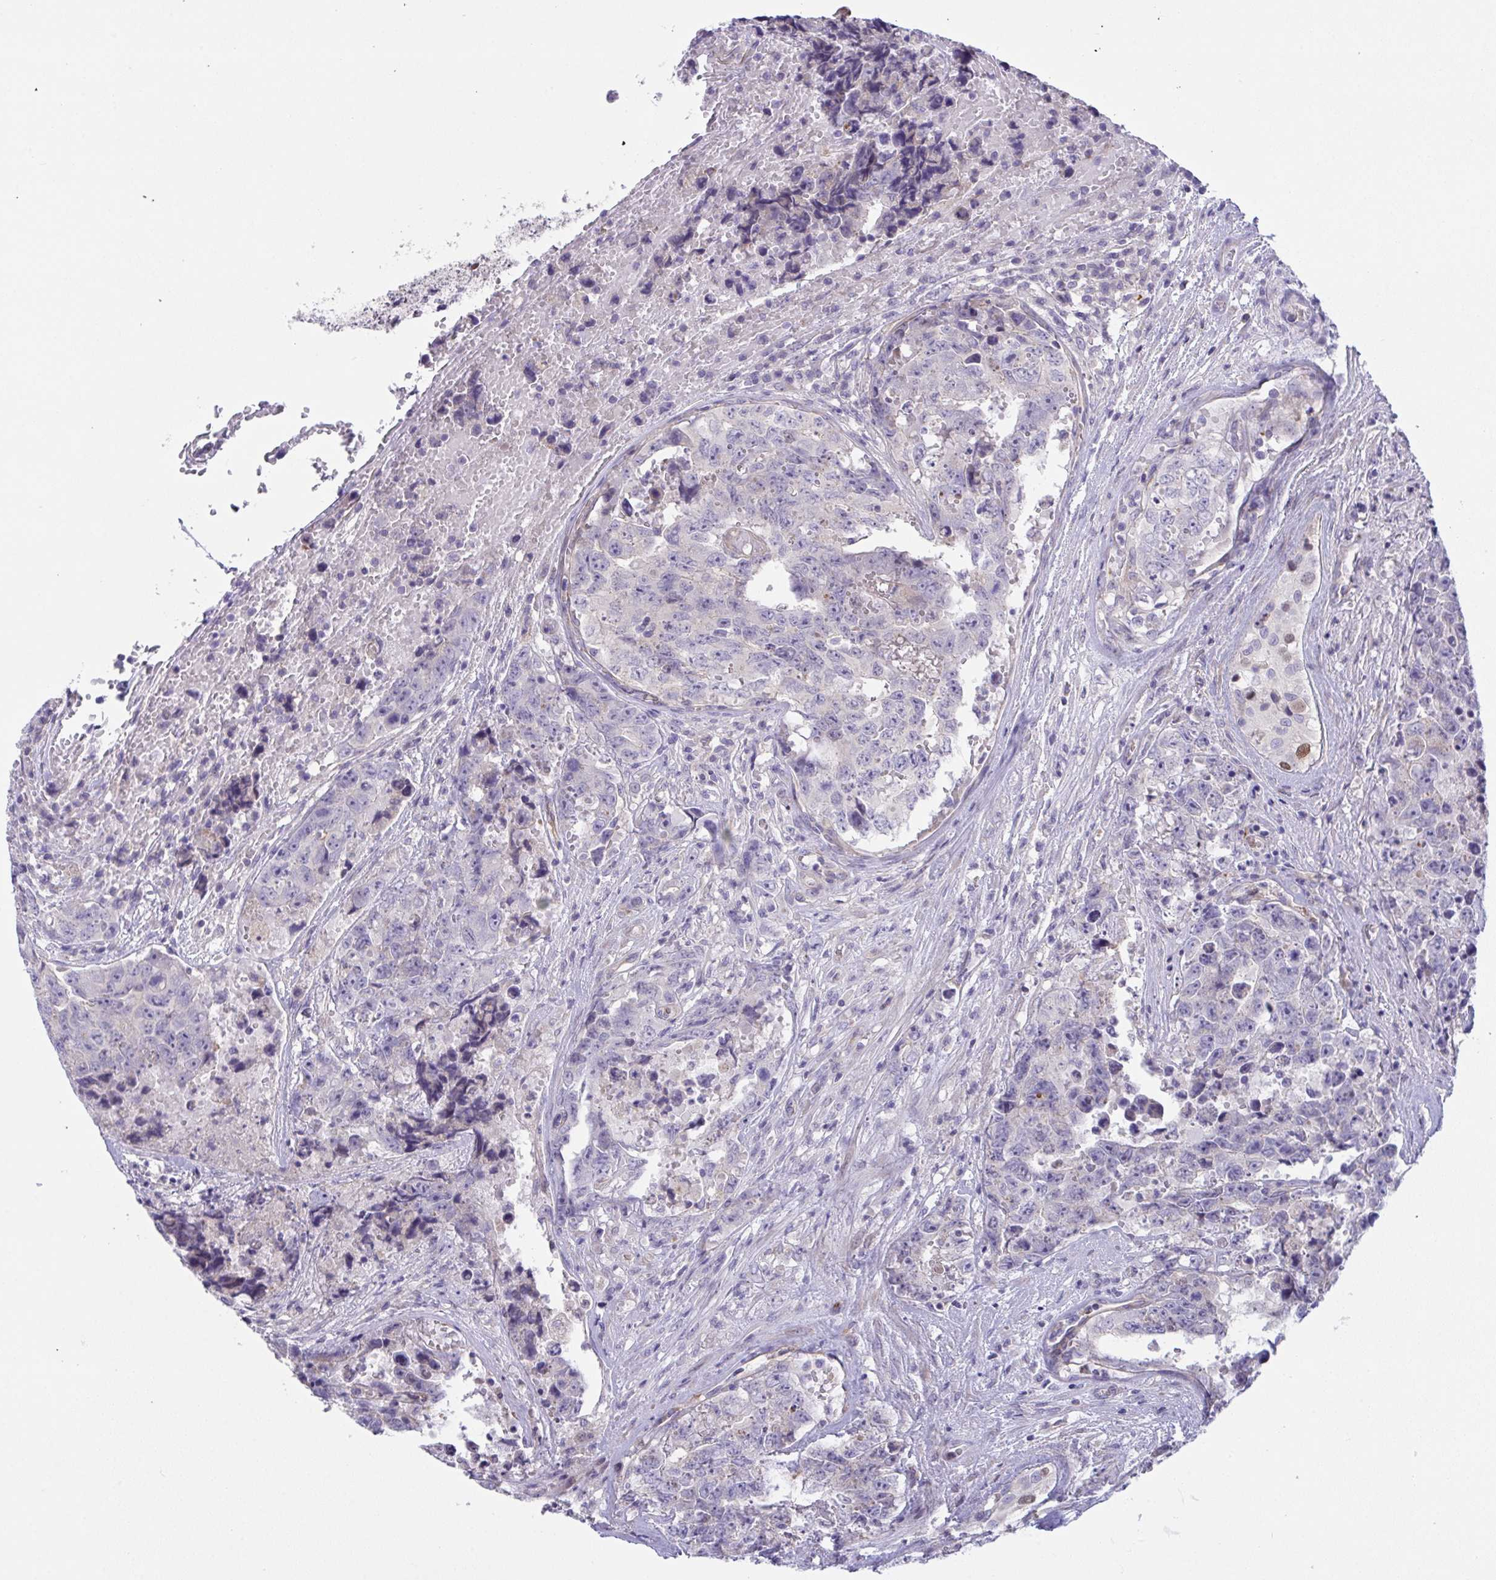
{"staining": {"intensity": "negative", "quantity": "none", "location": "none"}, "tissue": "testis cancer", "cell_type": "Tumor cells", "image_type": "cancer", "snomed": [{"axis": "morphology", "description": "Normal tissue, NOS"}, {"axis": "morphology", "description": "Carcinoma, Embryonal, NOS"}, {"axis": "topography", "description": "Testis"}, {"axis": "topography", "description": "Epididymis"}], "caption": "High magnification brightfield microscopy of testis cancer stained with DAB (brown) and counterstained with hematoxylin (blue): tumor cells show no significant positivity. (IHC, brightfield microscopy, high magnification).", "gene": "RHOXF1", "patient": {"sex": "male", "age": 25}}